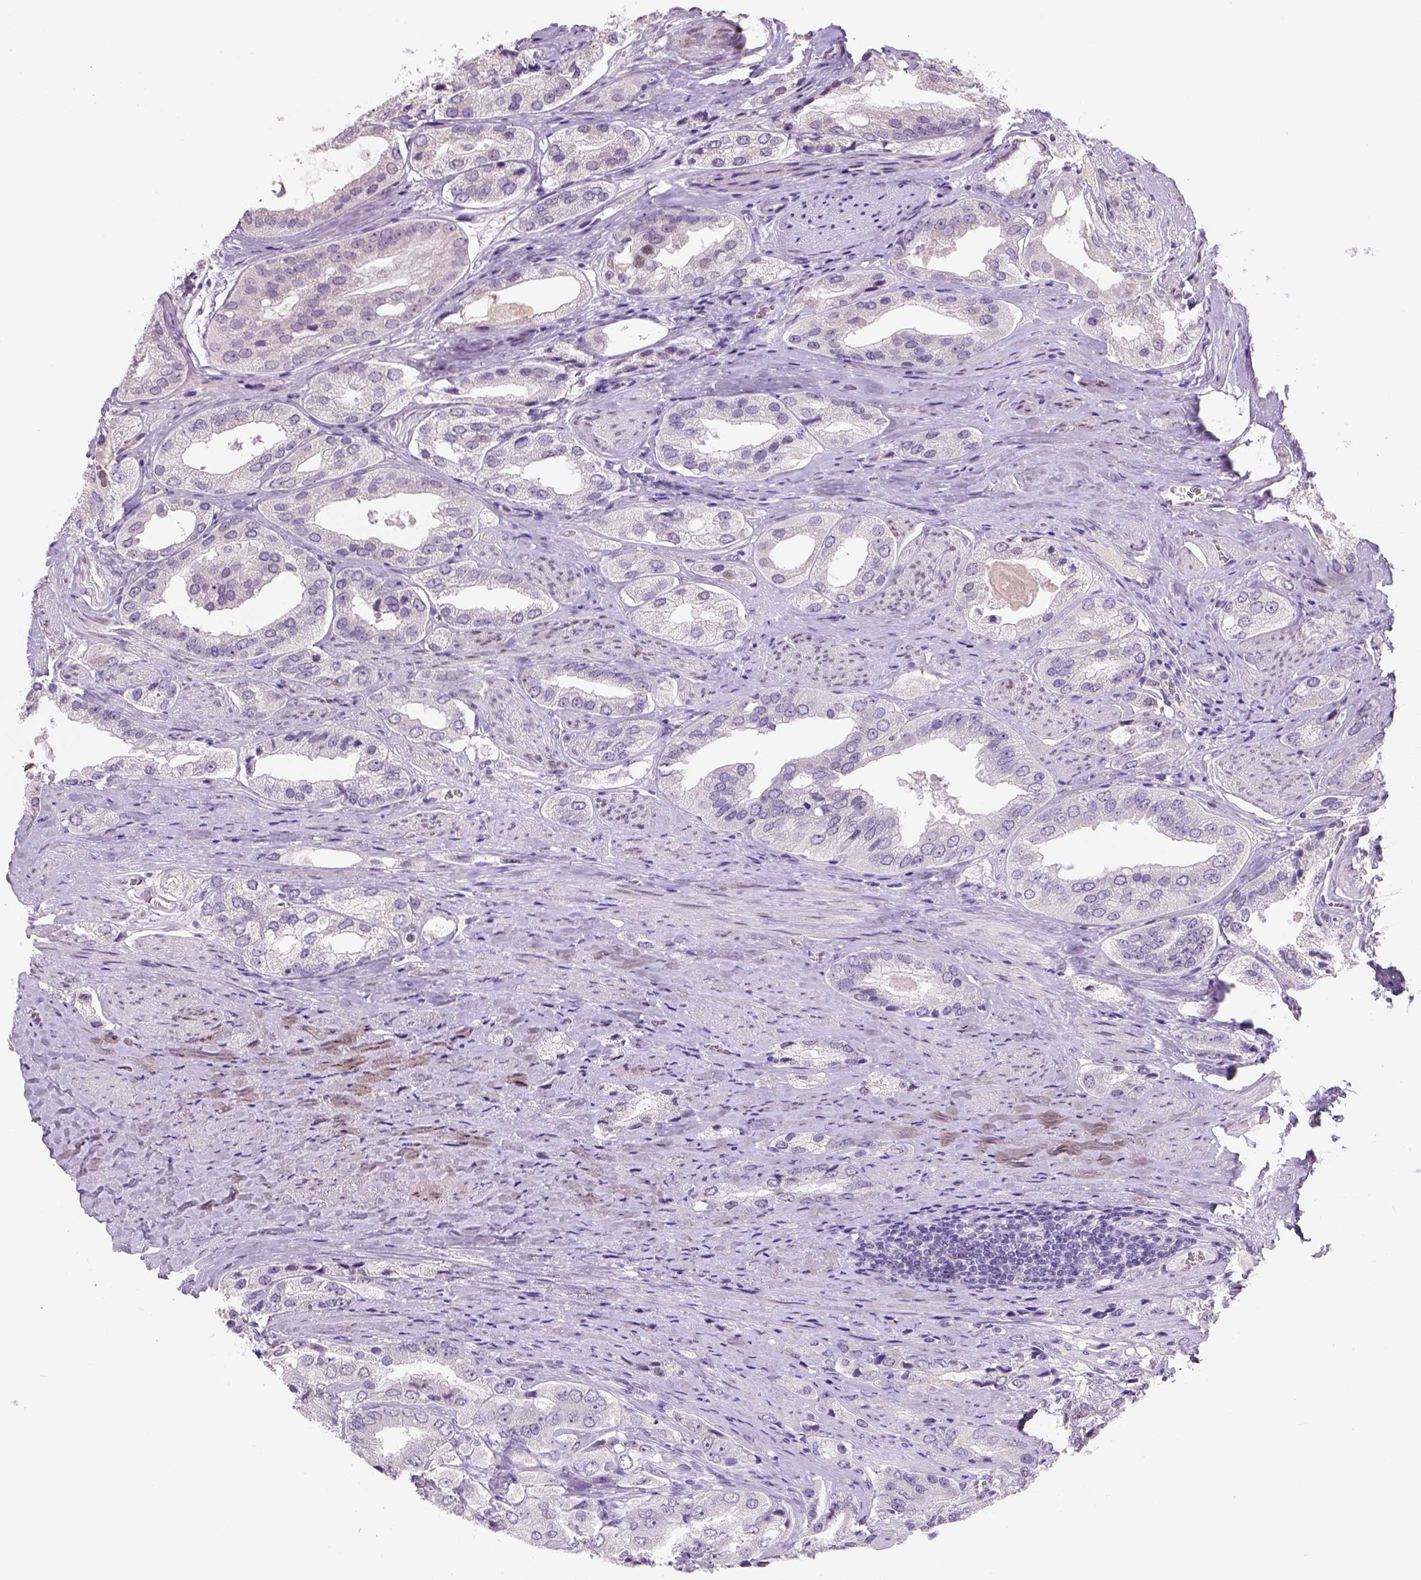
{"staining": {"intensity": "negative", "quantity": "none", "location": "none"}, "tissue": "prostate cancer", "cell_type": "Tumor cells", "image_type": "cancer", "snomed": [{"axis": "morphology", "description": "Adenocarcinoma, Low grade"}, {"axis": "topography", "description": "Prostate"}], "caption": "This is an IHC photomicrograph of prostate adenocarcinoma (low-grade). There is no expression in tumor cells.", "gene": "ZMAT4", "patient": {"sex": "male", "age": 69}}